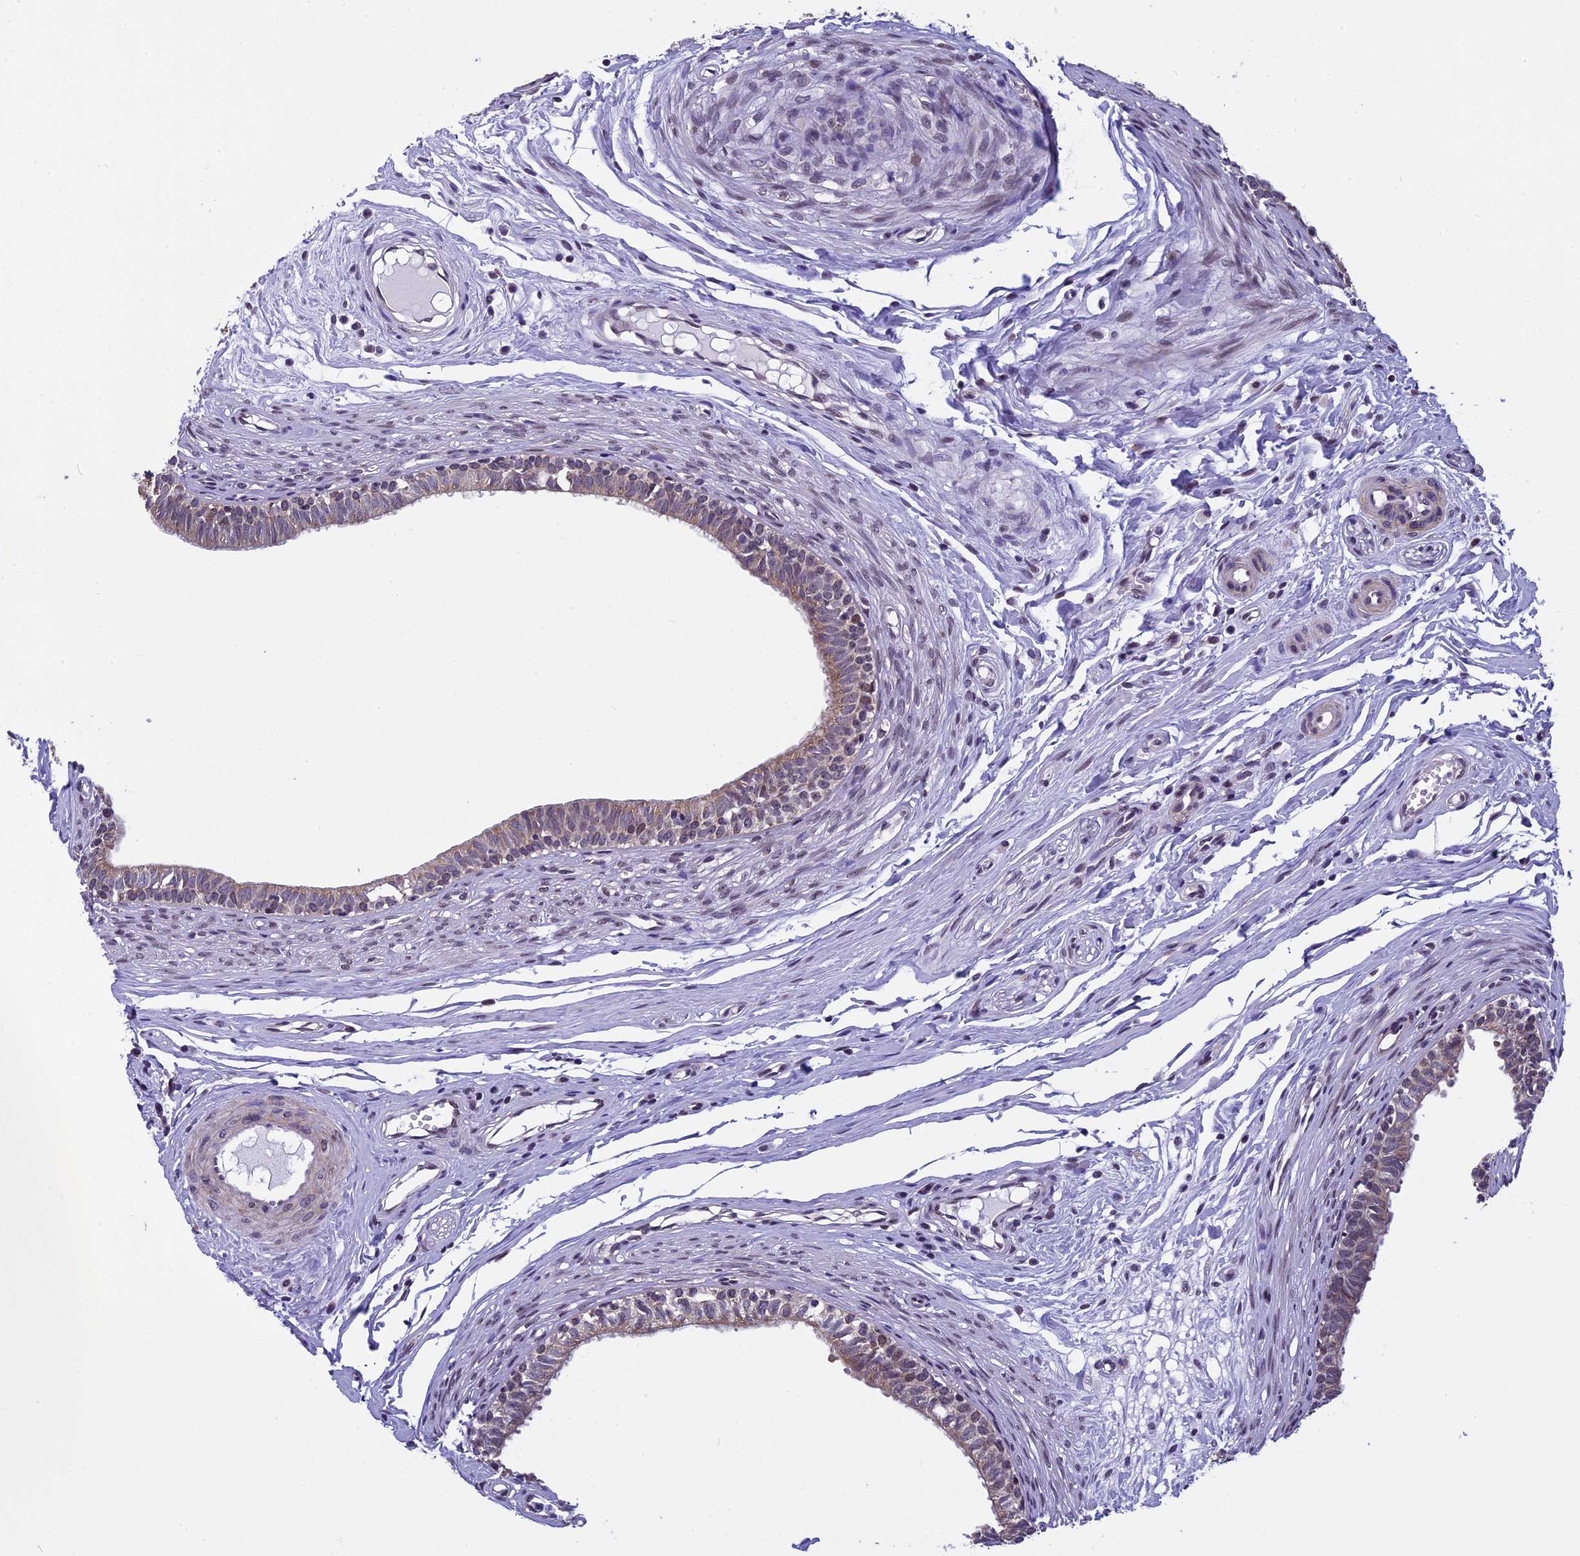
{"staining": {"intensity": "moderate", "quantity": "25%-75%", "location": "cytoplasmic/membranous,nuclear"}, "tissue": "epididymis", "cell_type": "Glandular cells", "image_type": "normal", "snomed": [{"axis": "morphology", "description": "Normal tissue, NOS"}, {"axis": "topography", "description": "Epididymis, spermatic cord, NOS"}], "caption": "IHC of unremarkable epididymis demonstrates medium levels of moderate cytoplasmic/membranous,nuclear expression in about 25%-75% of glandular cells. (DAB (3,3'-diaminobenzidine) = brown stain, brightfield microscopy at high magnification).", "gene": "ZNF317", "patient": {"sex": "male", "age": 22}}